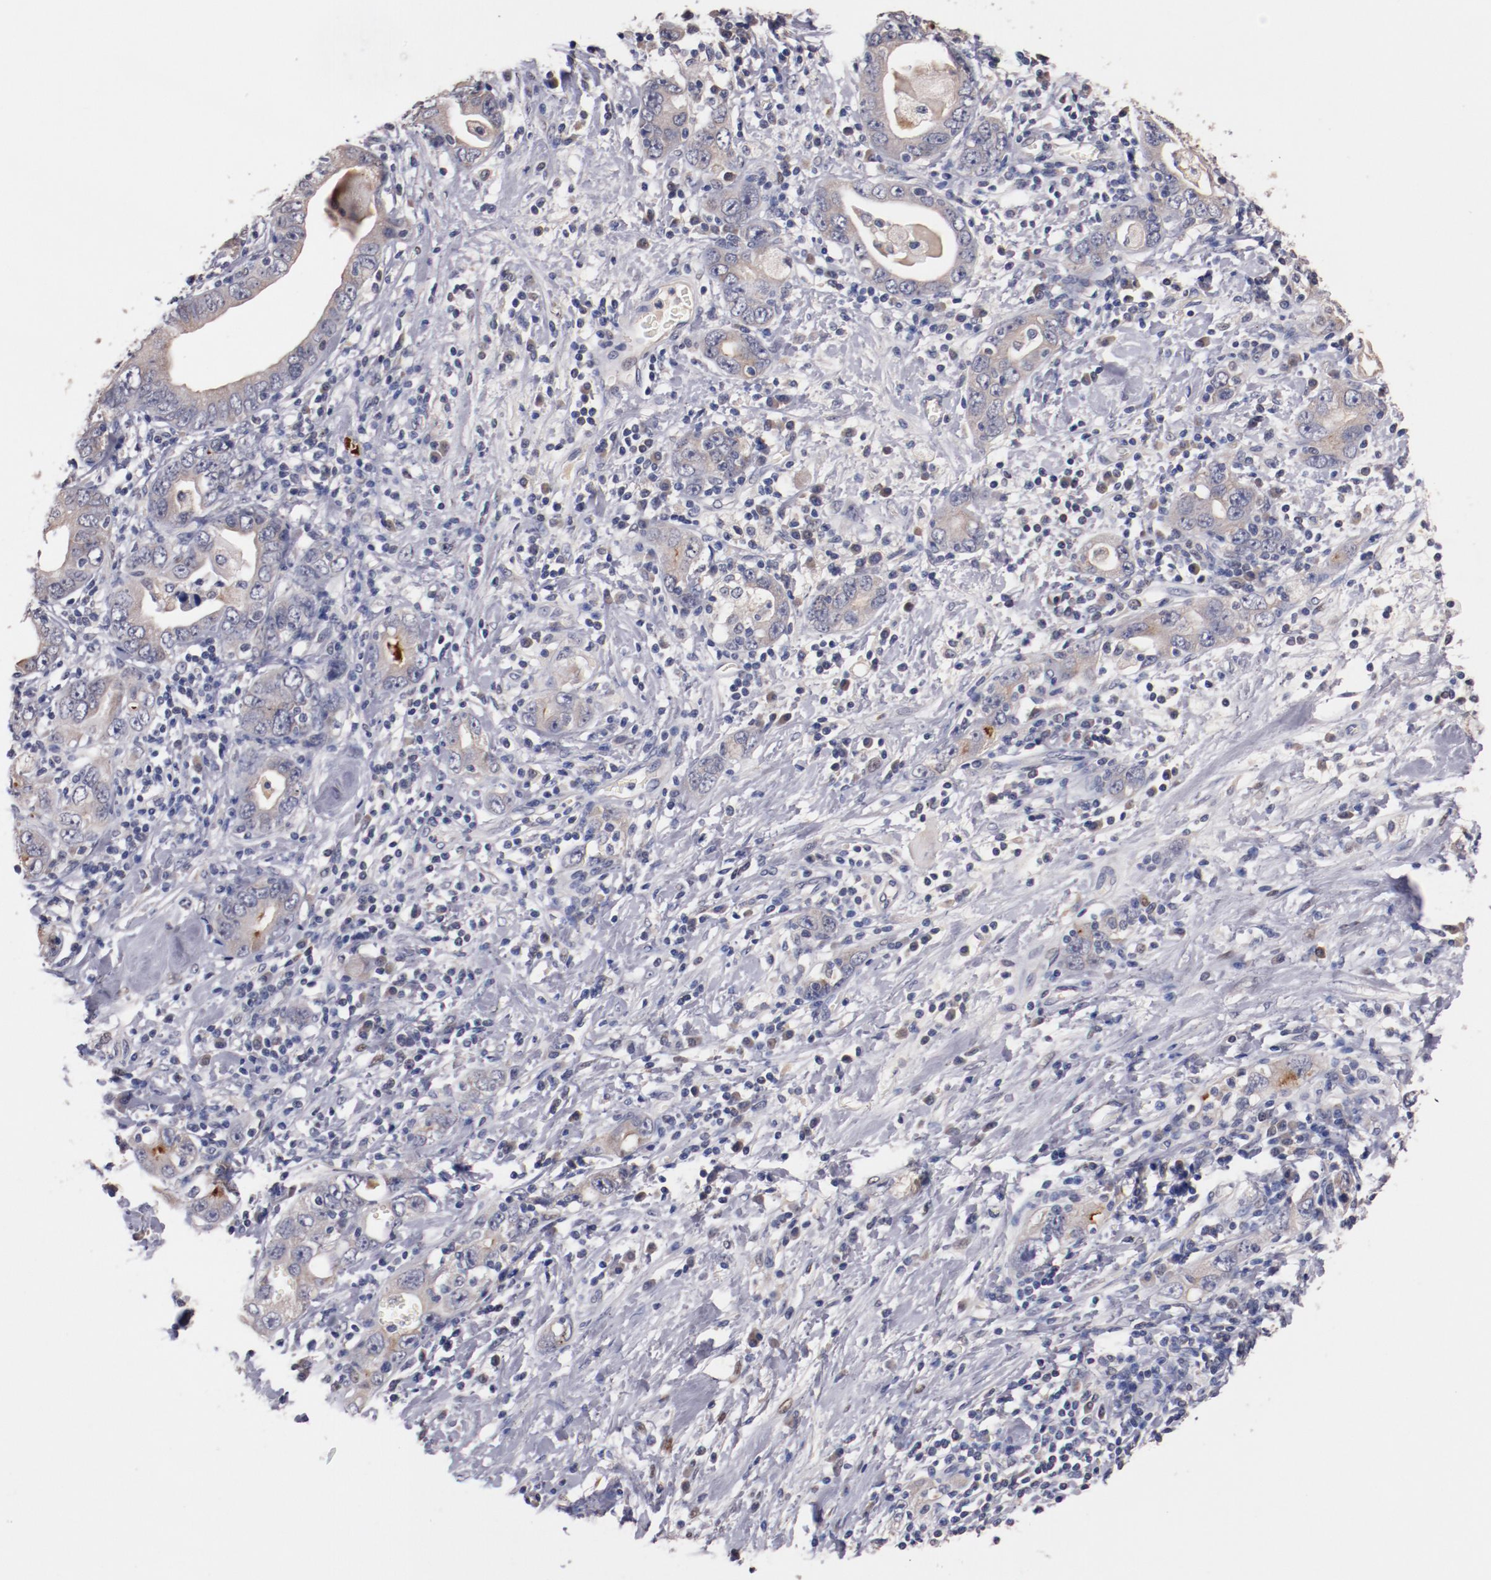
{"staining": {"intensity": "weak", "quantity": "25%-75%", "location": "cytoplasmic/membranous"}, "tissue": "stomach cancer", "cell_type": "Tumor cells", "image_type": "cancer", "snomed": [{"axis": "morphology", "description": "Adenocarcinoma, NOS"}, {"axis": "topography", "description": "Stomach, lower"}], "caption": "IHC of human stomach adenocarcinoma displays low levels of weak cytoplasmic/membranous staining in approximately 25%-75% of tumor cells.", "gene": "FAM81A", "patient": {"sex": "female", "age": 93}}